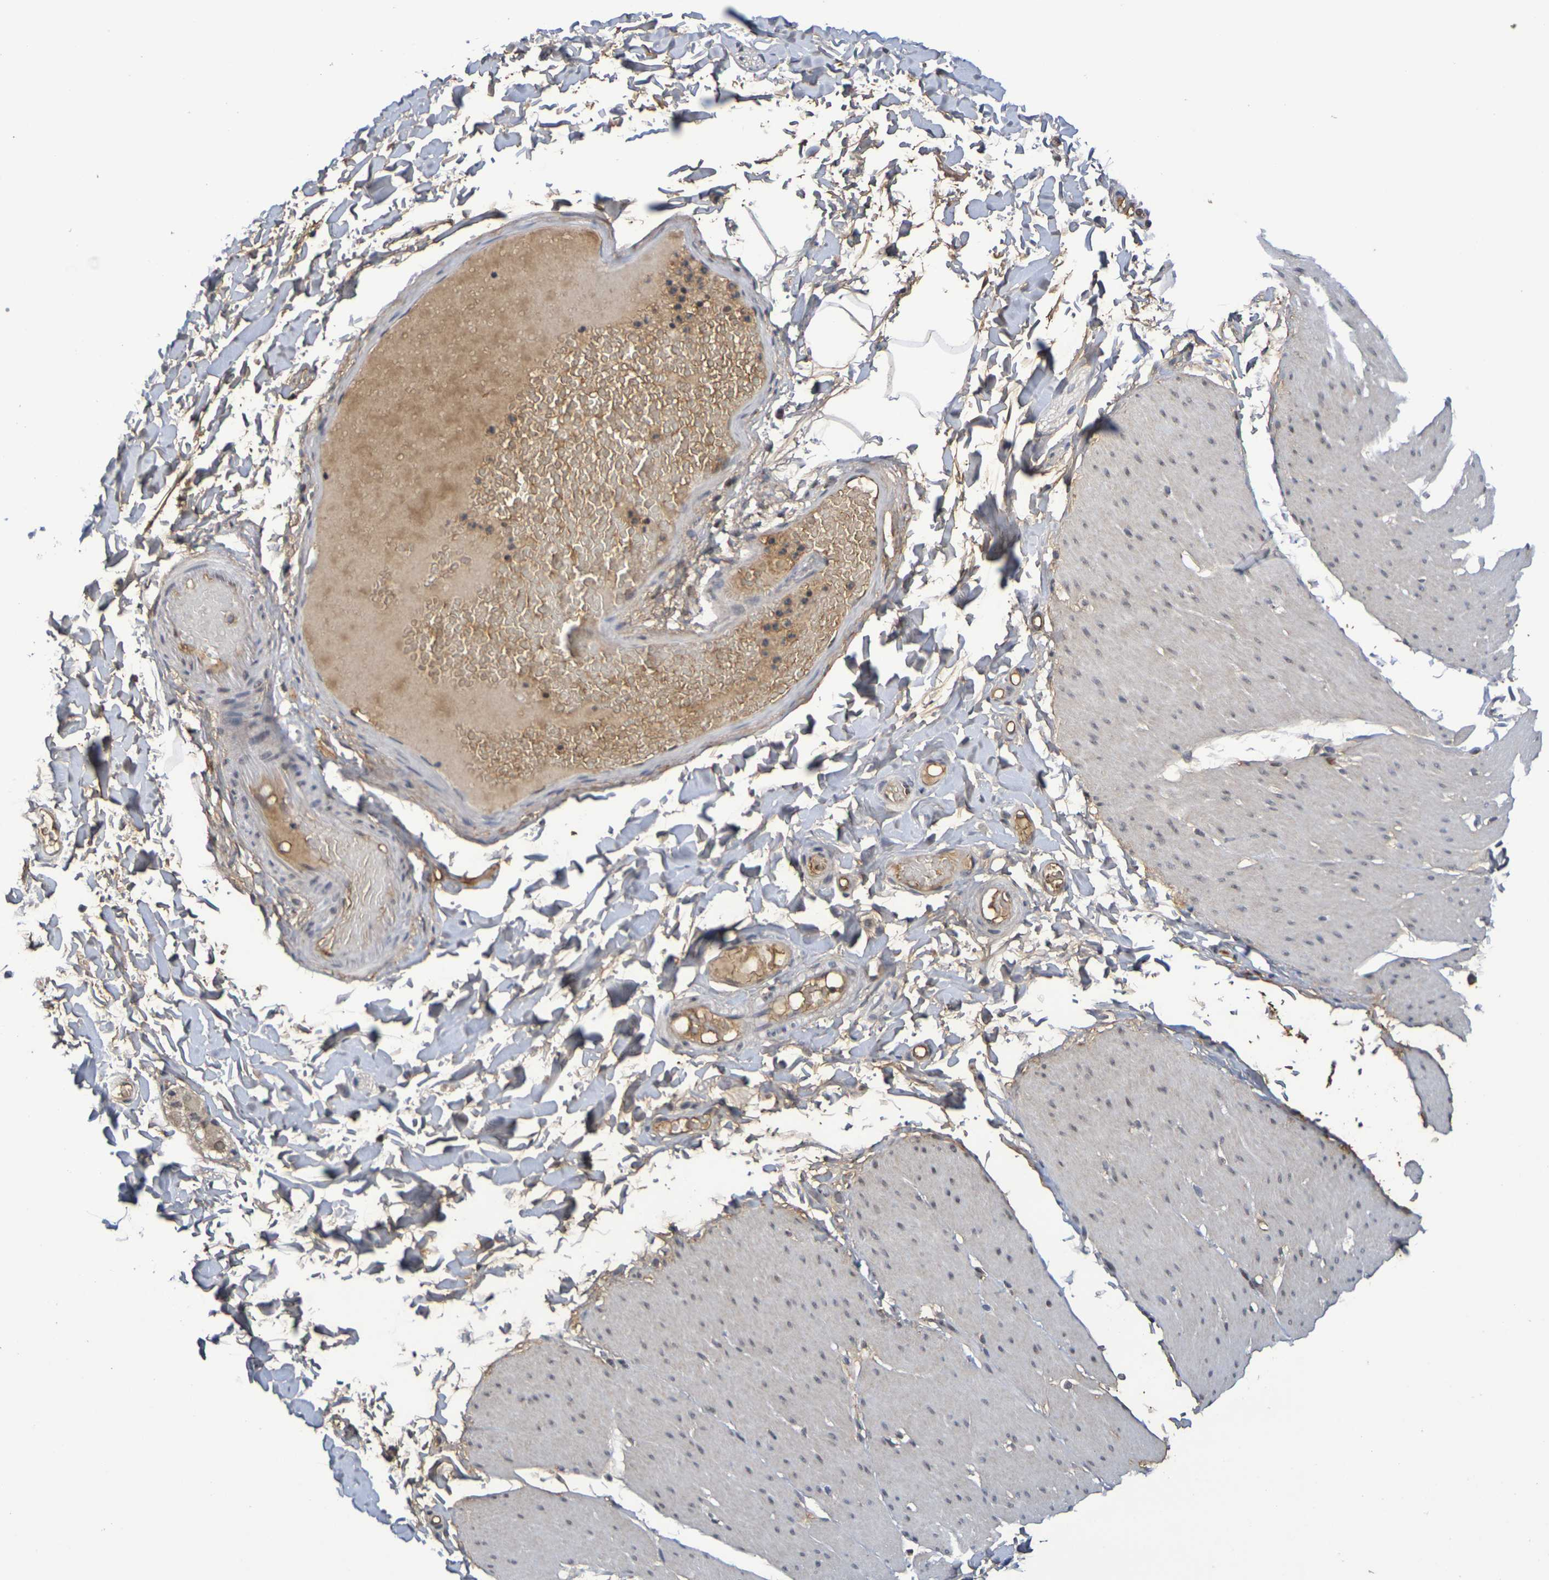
{"staining": {"intensity": "weak", "quantity": "<25%", "location": "cytoplasmic/membranous,nuclear"}, "tissue": "smooth muscle", "cell_type": "Smooth muscle cells", "image_type": "normal", "snomed": [{"axis": "morphology", "description": "Normal tissue, NOS"}, {"axis": "topography", "description": "Smooth muscle"}, {"axis": "topography", "description": "Colon"}], "caption": "Immunohistochemistry micrograph of normal smooth muscle stained for a protein (brown), which shows no expression in smooth muscle cells. (Stains: DAB (3,3'-diaminobenzidine) immunohistochemistry with hematoxylin counter stain, Microscopy: brightfield microscopy at high magnification).", "gene": "TERF2", "patient": {"sex": "male", "age": 67}}